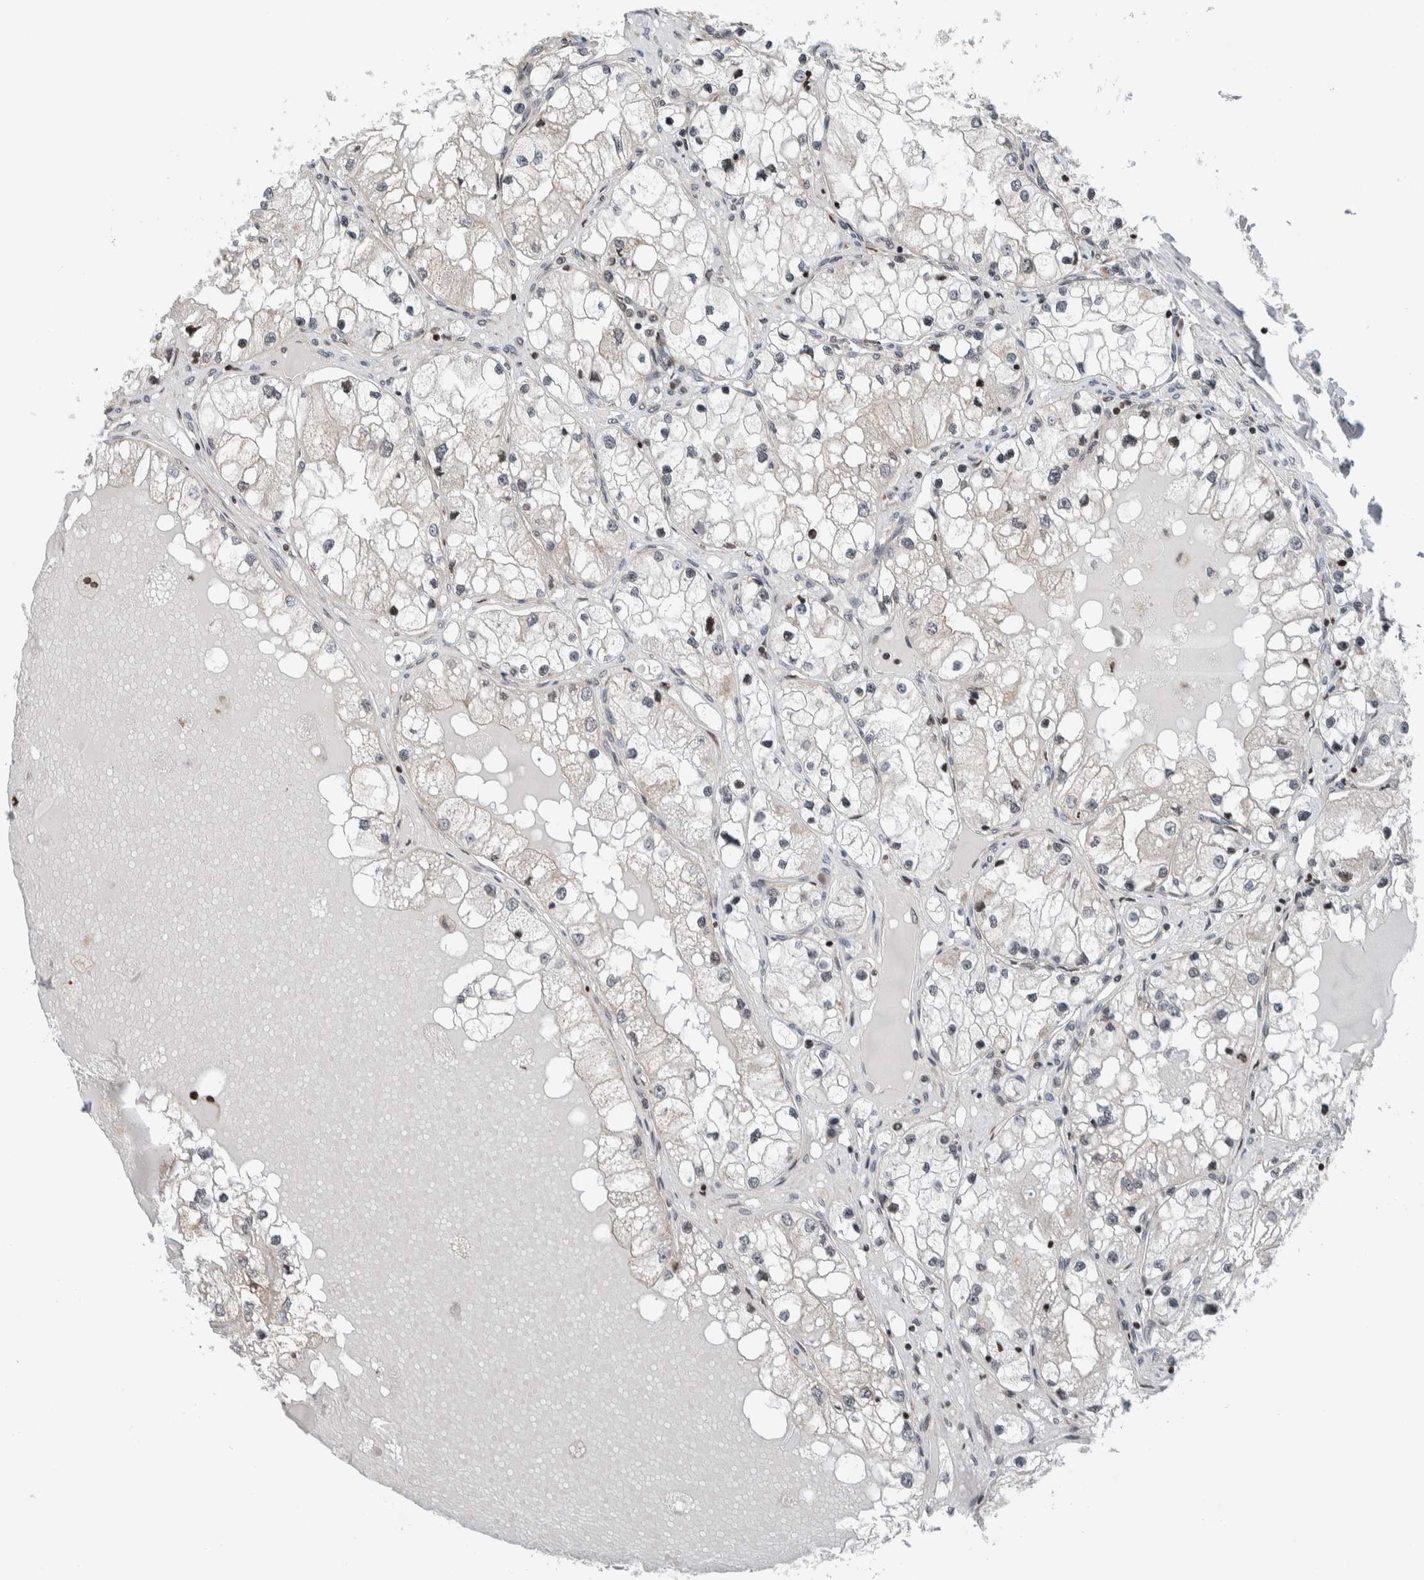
{"staining": {"intensity": "negative", "quantity": "none", "location": "none"}, "tissue": "renal cancer", "cell_type": "Tumor cells", "image_type": "cancer", "snomed": [{"axis": "morphology", "description": "Adenocarcinoma, NOS"}, {"axis": "topography", "description": "Kidney"}], "caption": "IHC image of neoplastic tissue: adenocarcinoma (renal) stained with DAB displays no significant protein positivity in tumor cells.", "gene": "NPLOC4", "patient": {"sex": "male", "age": 68}}